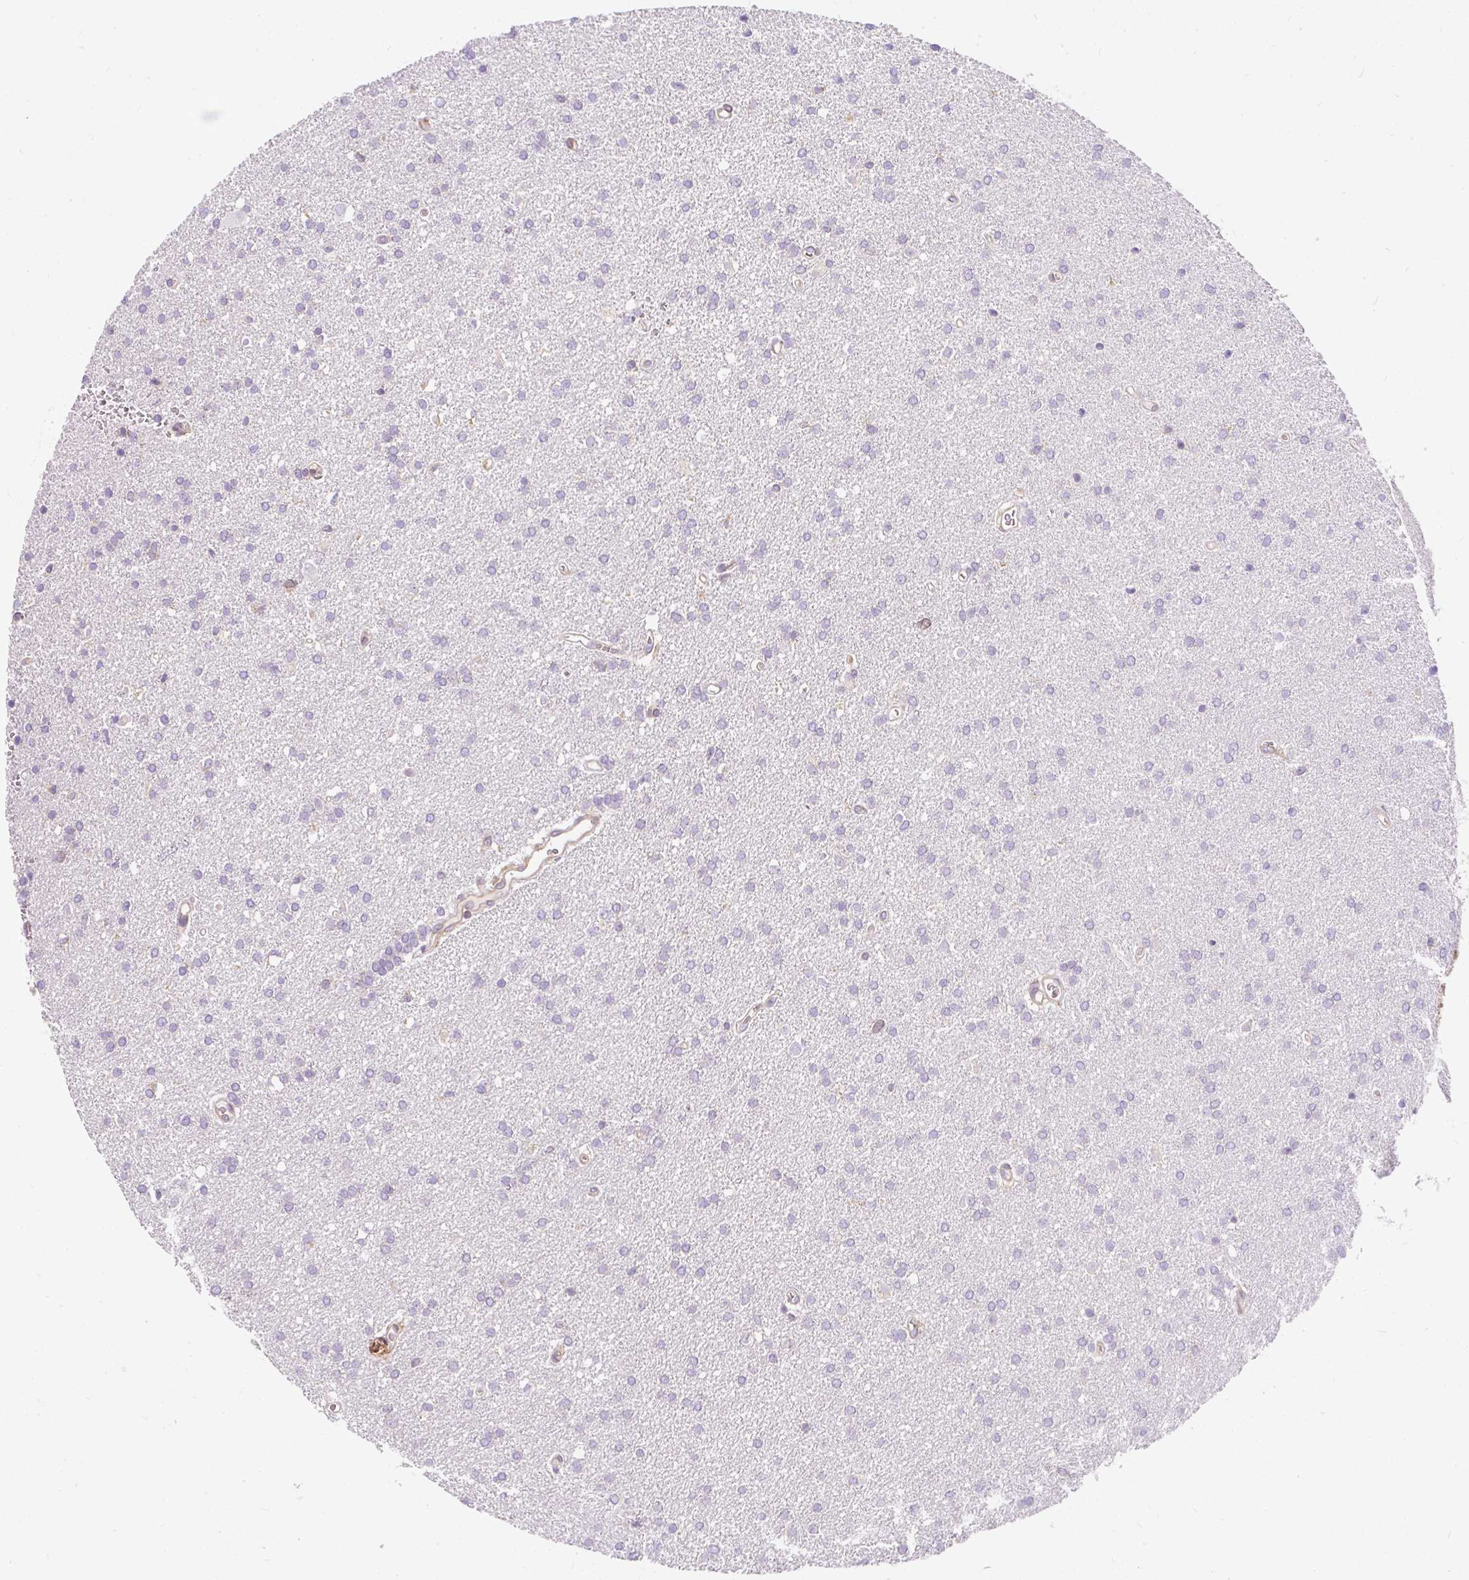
{"staining": {"intensity": "negative", "quantity": "none", "location": "none"}, "tissue": "glioma", "cell_type": "Tumor cells", "image_type": "cancer", "snomed": [{"axis": "morphology", "description": "Glioma, malignant, Low grade"}, {"axis": "topography", "description": "Brain"}], "caption": "Immunohistochemistry (IHC) of human malignant glioma (low-grade) displays no expression in tumor cells.", "gene": "CYP20A1", "patient": {"sex": "female", "age": 34}}